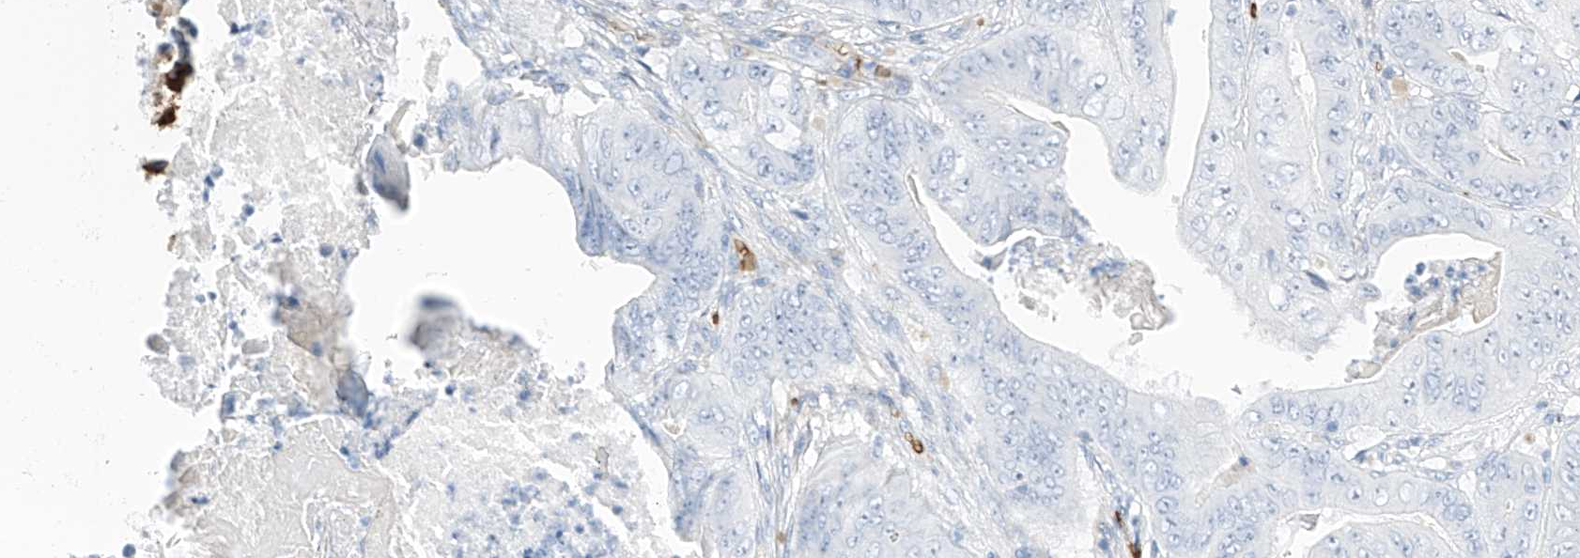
{"staining": {"intensity": "negative", "quantity": "none", "location": "none"}, "tissue": "stomach cancer", "cell_type": "Tumor cells", "image_type": "cancer", "snomed": [{"axis": "morphology", "description": "Adenocarcinoma, NOS"}, {"axis": "topography", "description": "Stomach"}], "caption": "An image of stomach cancer (adenocarcinoma) stained for a protein displays no brown staining in tumor cells. The staining was performed using DAB (3,3'-diaminobenzidine) to visualize the protein expression in brown, while the nuclei were stained in blue with hematoxylin (Magnification: 20x).", "gene": "PRSS23", "patient": {"sex": "female", "age": 73}}